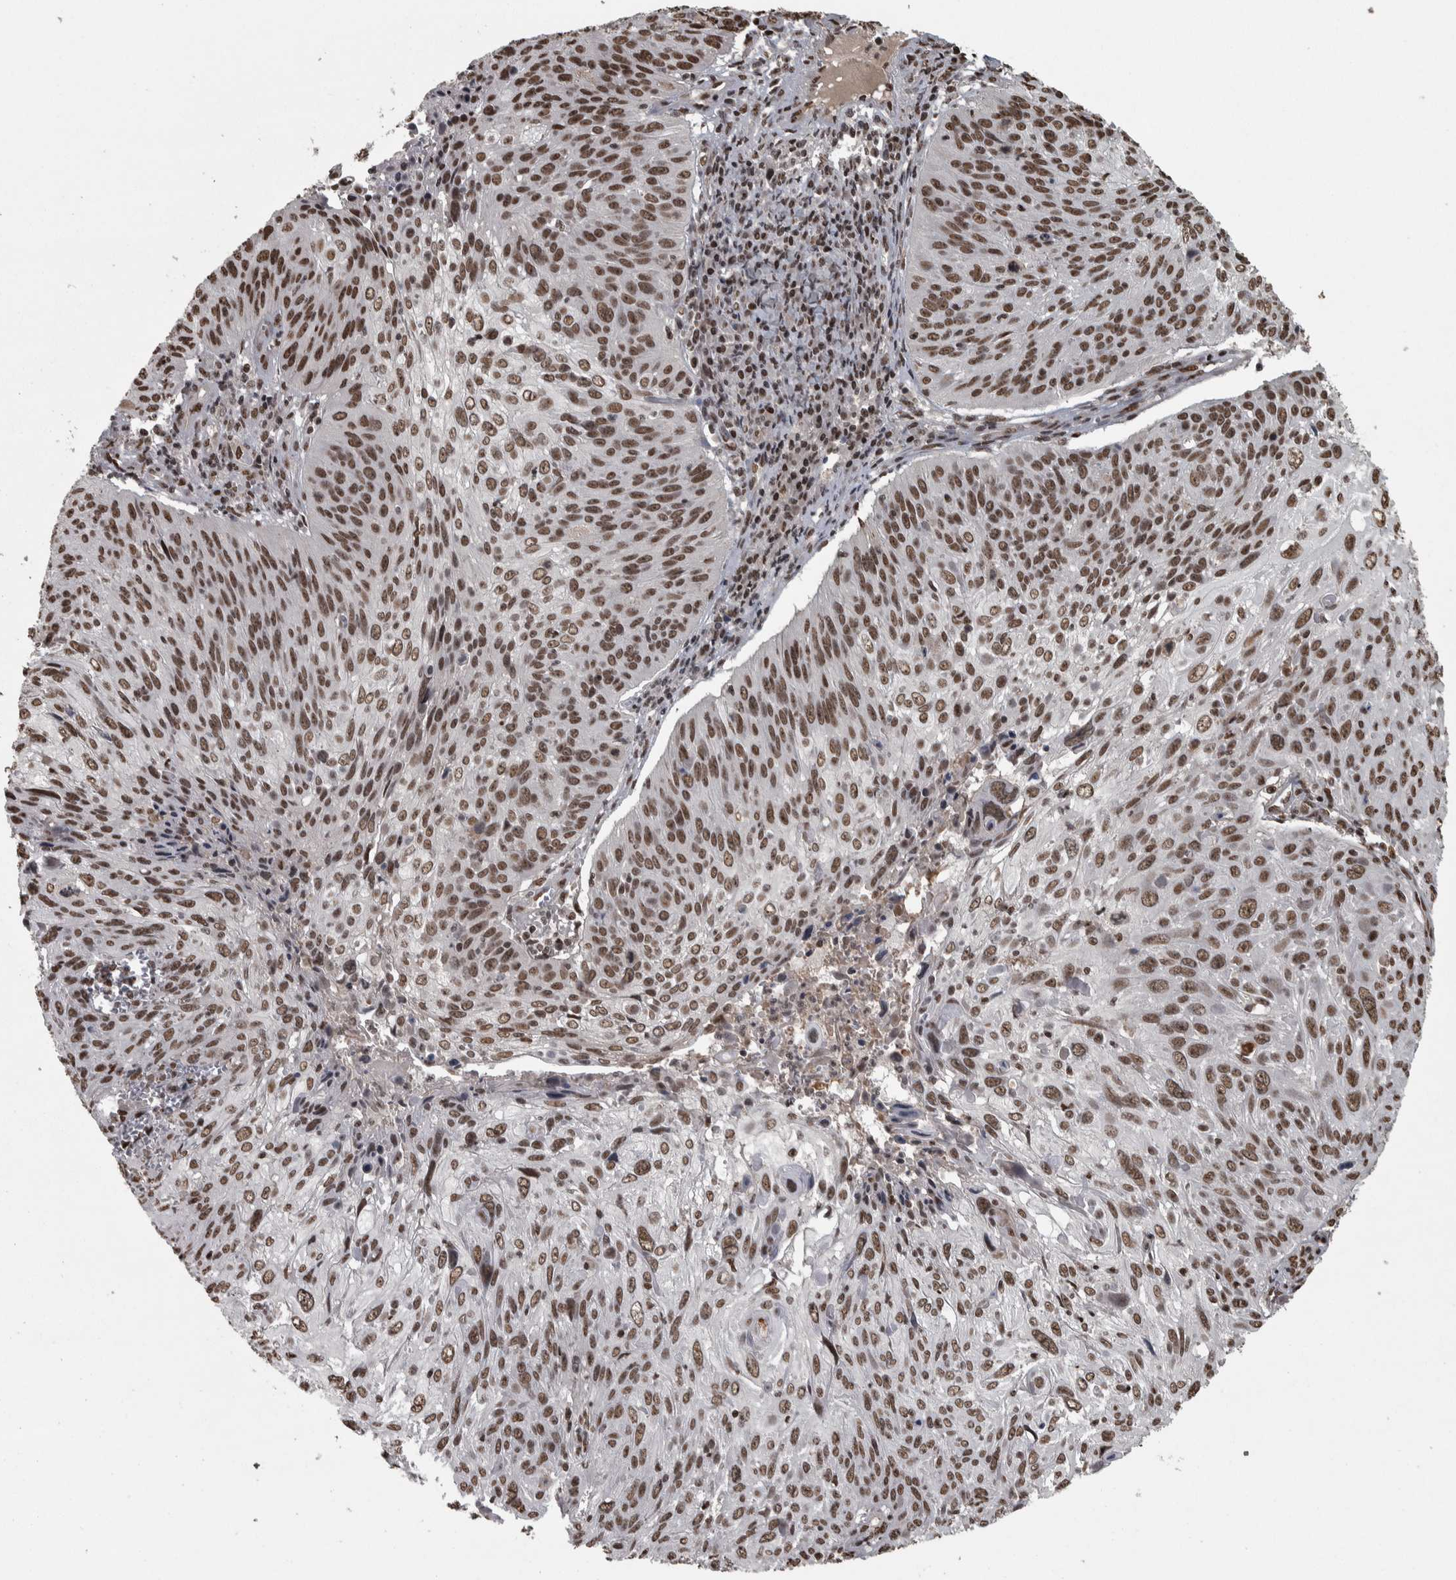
{"staining": {"intensity": "moderate", "quantity": ">75%", "location": "nuclear"}, "tissue": "cervical cancer", "cell_type": "Tumor cells", "image_type": "cancer", "snomed": [{"axis": "morphology", "description": "Squamous cell carcinoma, NOS"}, {"axis": "topography", "description": "Cervix"}], "caption": "Immunohistochemistry (IHC) (DAB (3,3'-diaminobenzidine)) staining of human cervical squamous cell carcinoma displays moderate nuclear protein staining in approximately >75% of tumor cells.", "gene": "ZFHX4", "patient": {"sex": "female", "age": 51}}